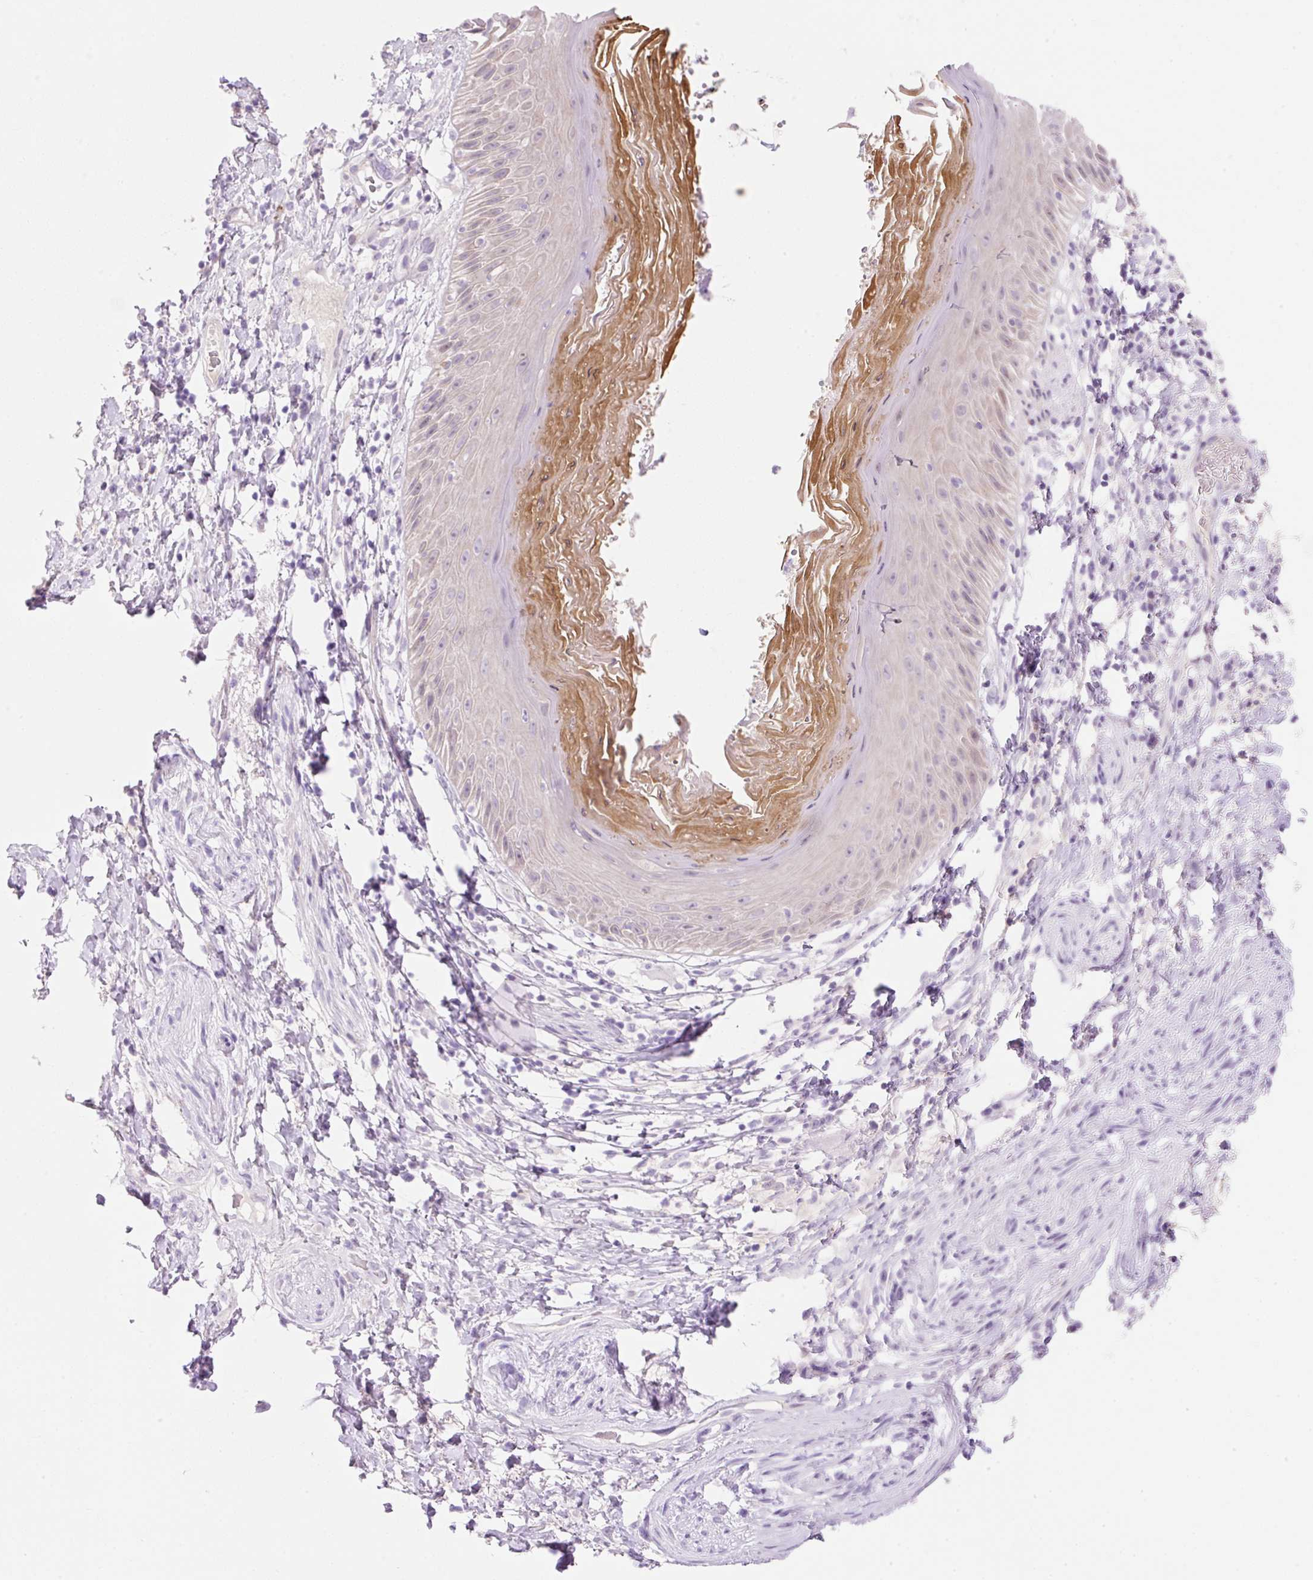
{"staining": {"intensity": "negative", "quantity": "none", "location": "none"}, "tissue": "skin", "cell_type": "Epidermal cells", "image_type": "normal", "snomed": [{"axis": "morphology", "description": "Normal tissue, NOS"}, {"axis": "topography", "description": "Anal"}], "caption": "There is no significant staining in epidermal cells of skin. (DAB (3,3'-diaminobenzidine) IHC, high magnification).", "gene": "ZNF121", "patient": {"sex": "male", "age": 78}}